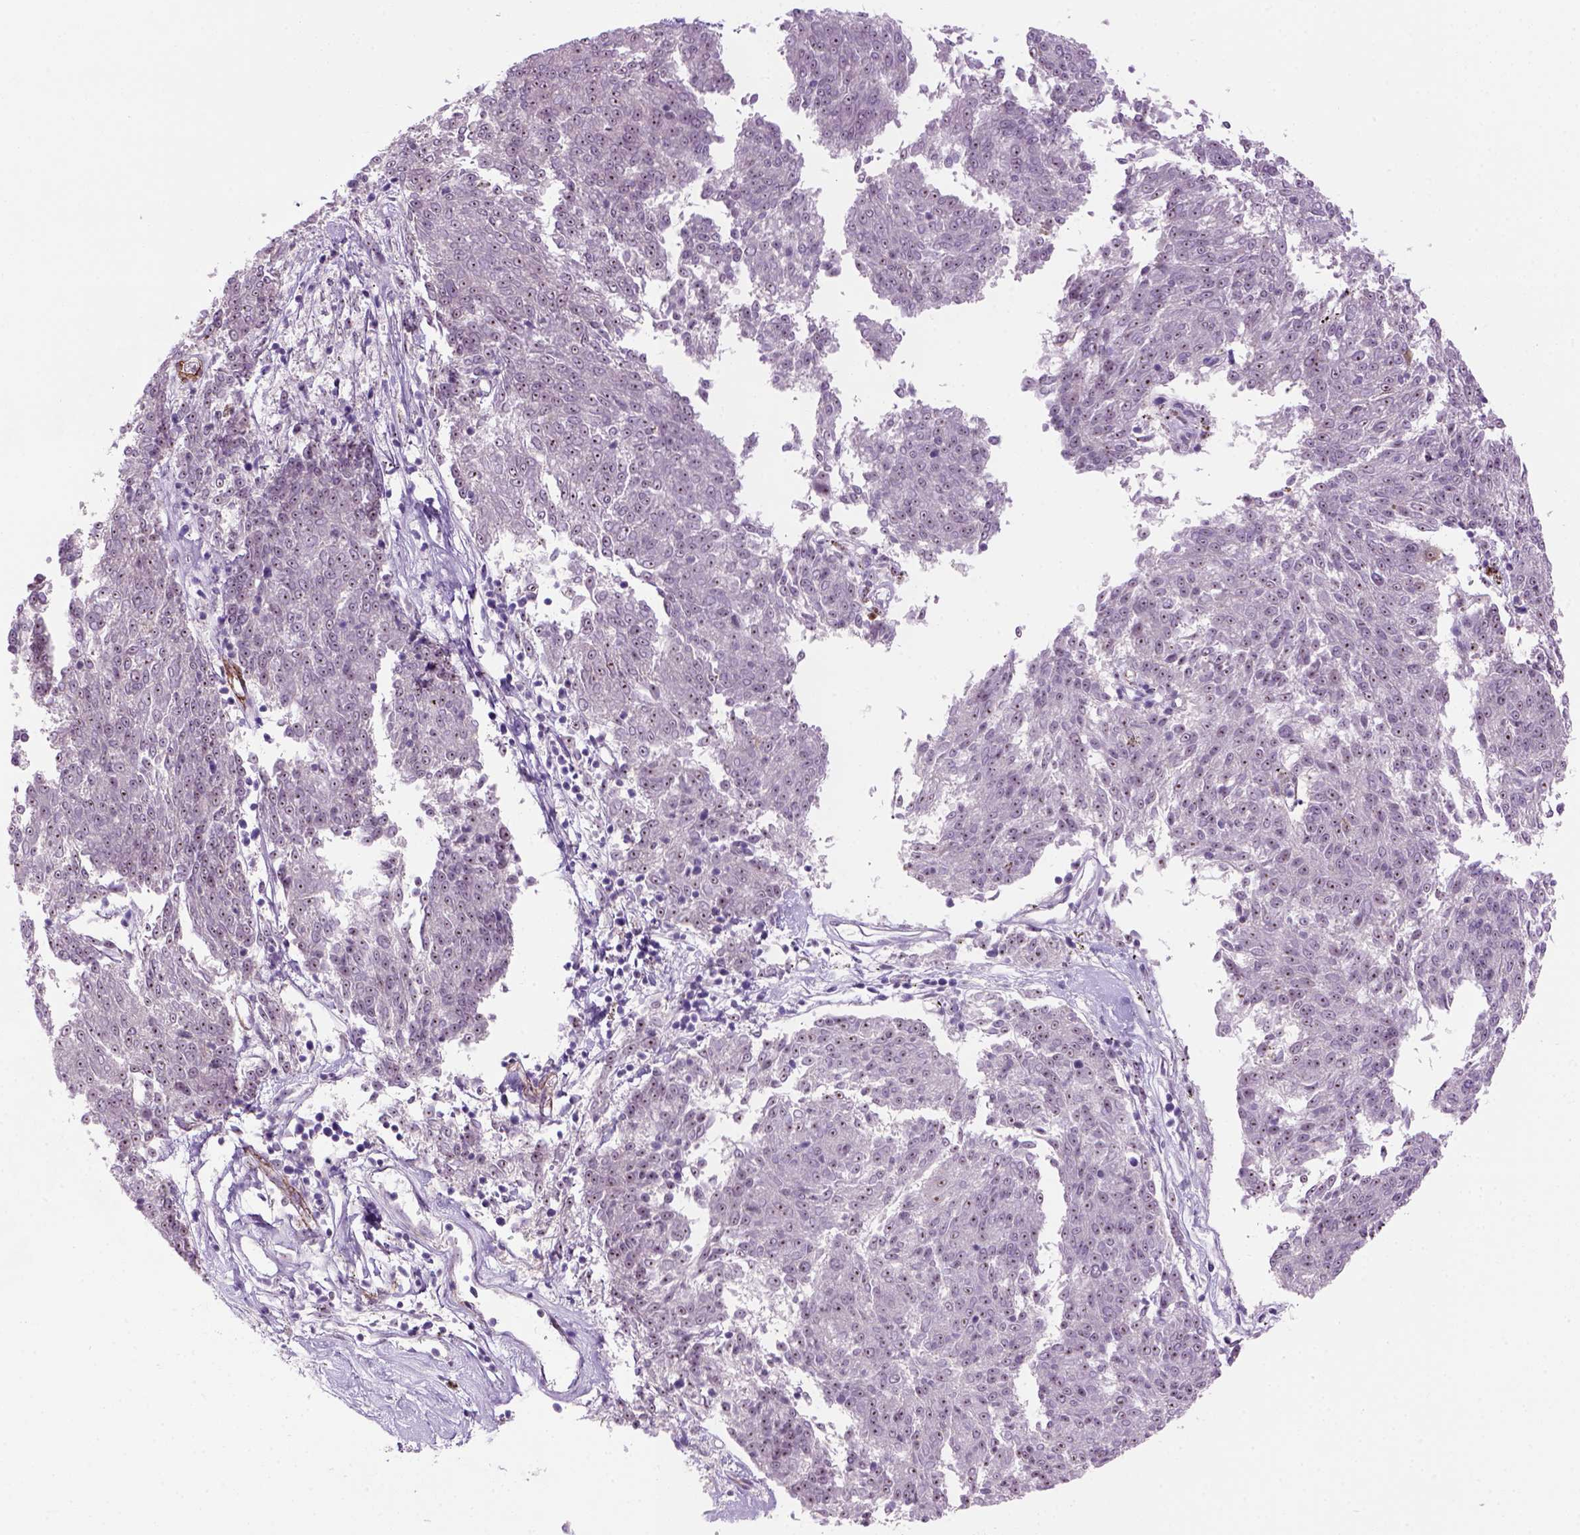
{"staining": {"intensity": "moderate", "quantity": ">75%", "location": "nuclear"}, "tissue": "melanoma", "cell_type": "Tumor cells", "image_type": "cancer", "snomed": [{"axis": "morphology", "description": "Malignant melanoma, NOS"}, {"axis": "topography", "description": "Skin"}], "caption": "Tumor cells exhibit moderate nuclear positivity in approximately >75% of cells in melanoma. The staining was performed using DAB (3,3'-diaminobenzidine) to visualize the protein expression in brown, while the nuclei were stained in blue with hematoxylin (Magnification: 20x).", "gene": "RRS1", "patient": {"sex": "female", "age": 72}}